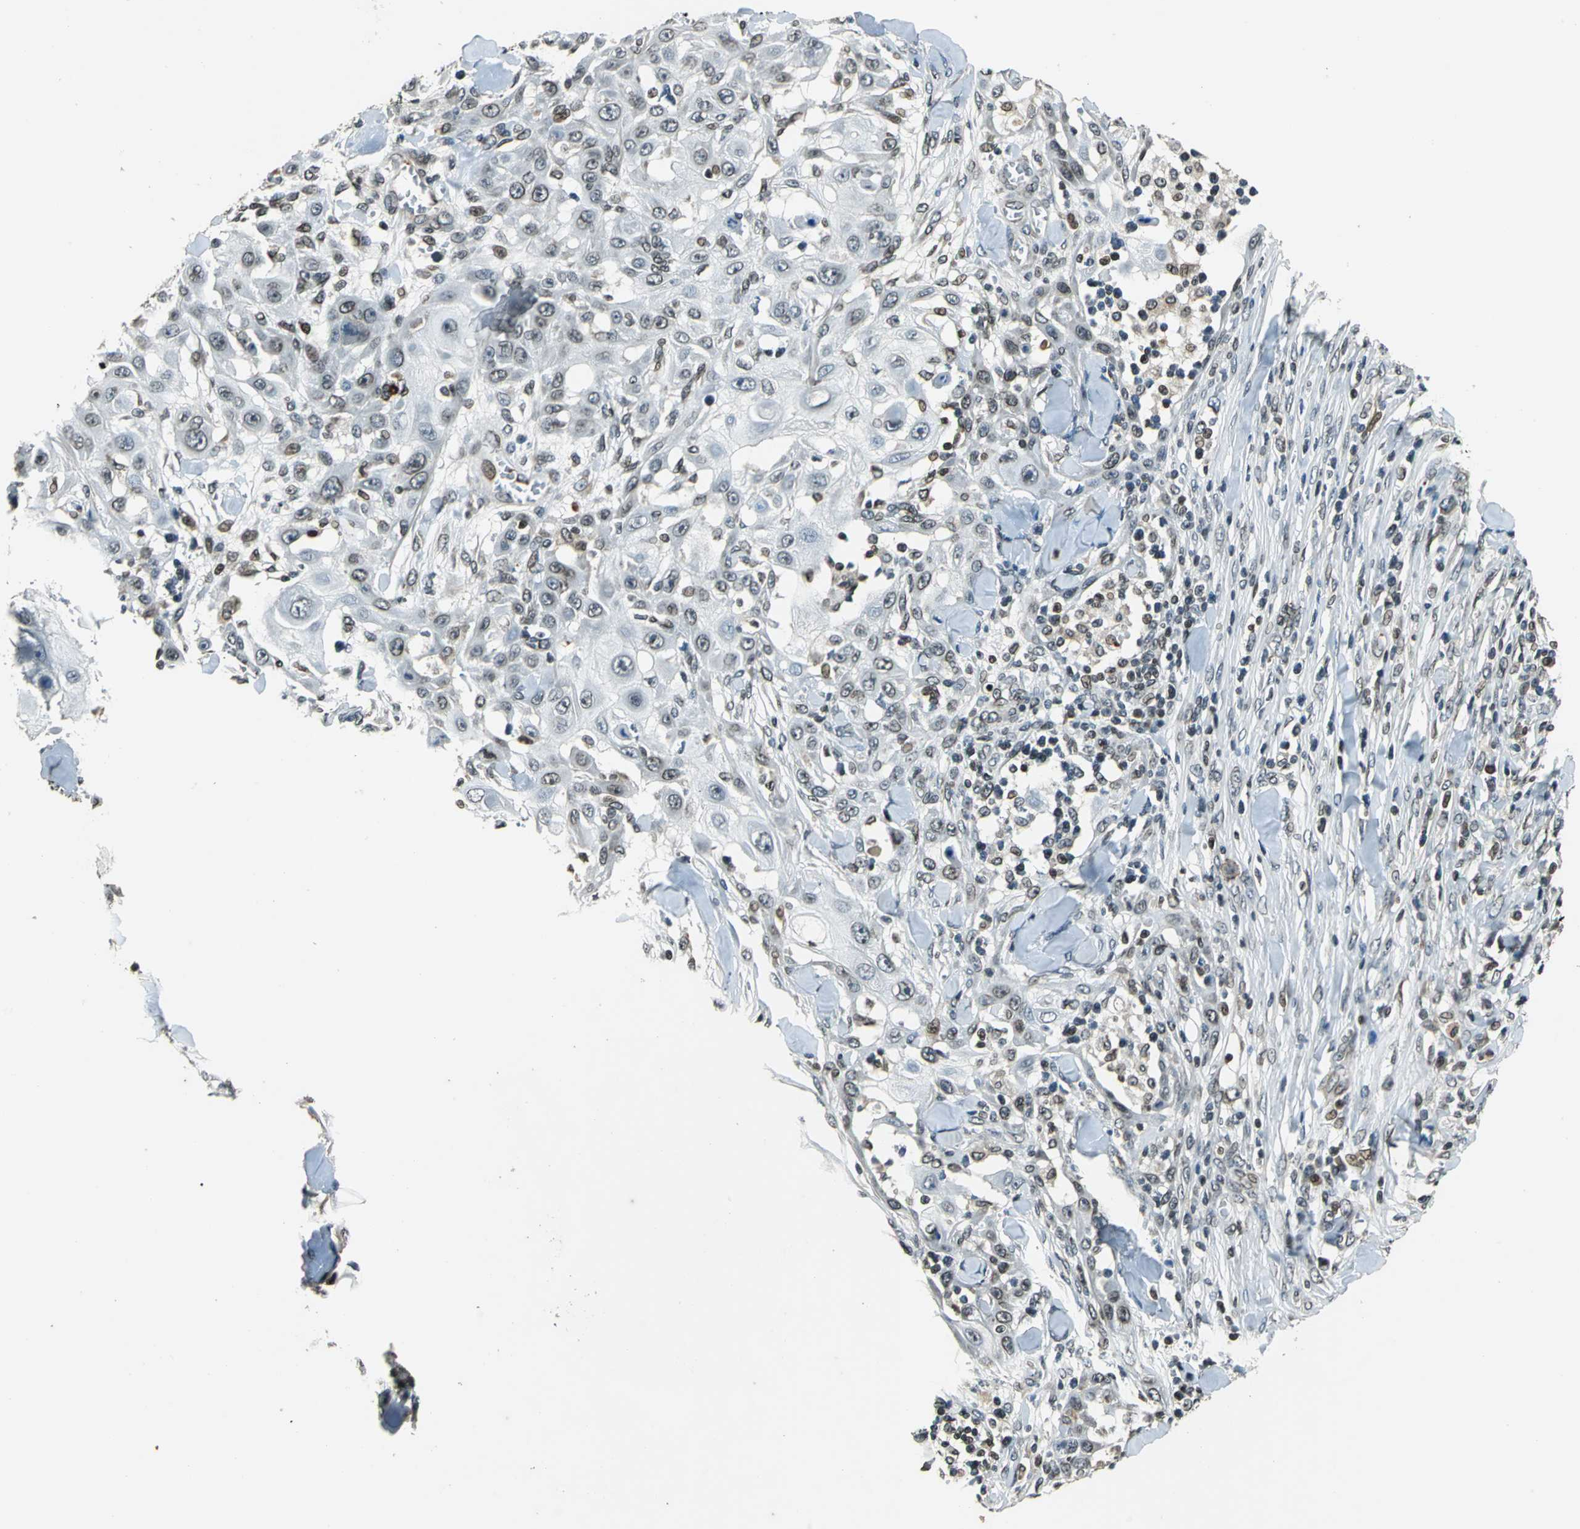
{"staining": {"intensity": "moderate", "quantity": "<25%", "location": "nuclear"}, "tissue": "skin cancer", "cell_type": "Tumor cells", "image_type": "cancer", "snomed": [{"axis": "morphology", "description": "Squamous cell carcinoma, NOS"}, {"axis": "topography", "description": "Skin"}], "caption": "The immunohistochemical stain shows moderate nuclear positivity in tumor cells of skin cancer (squamous cell carcinoma) tissue.", "gene": "BRIP1", "patient": {"sex": "male", "age": 24}}